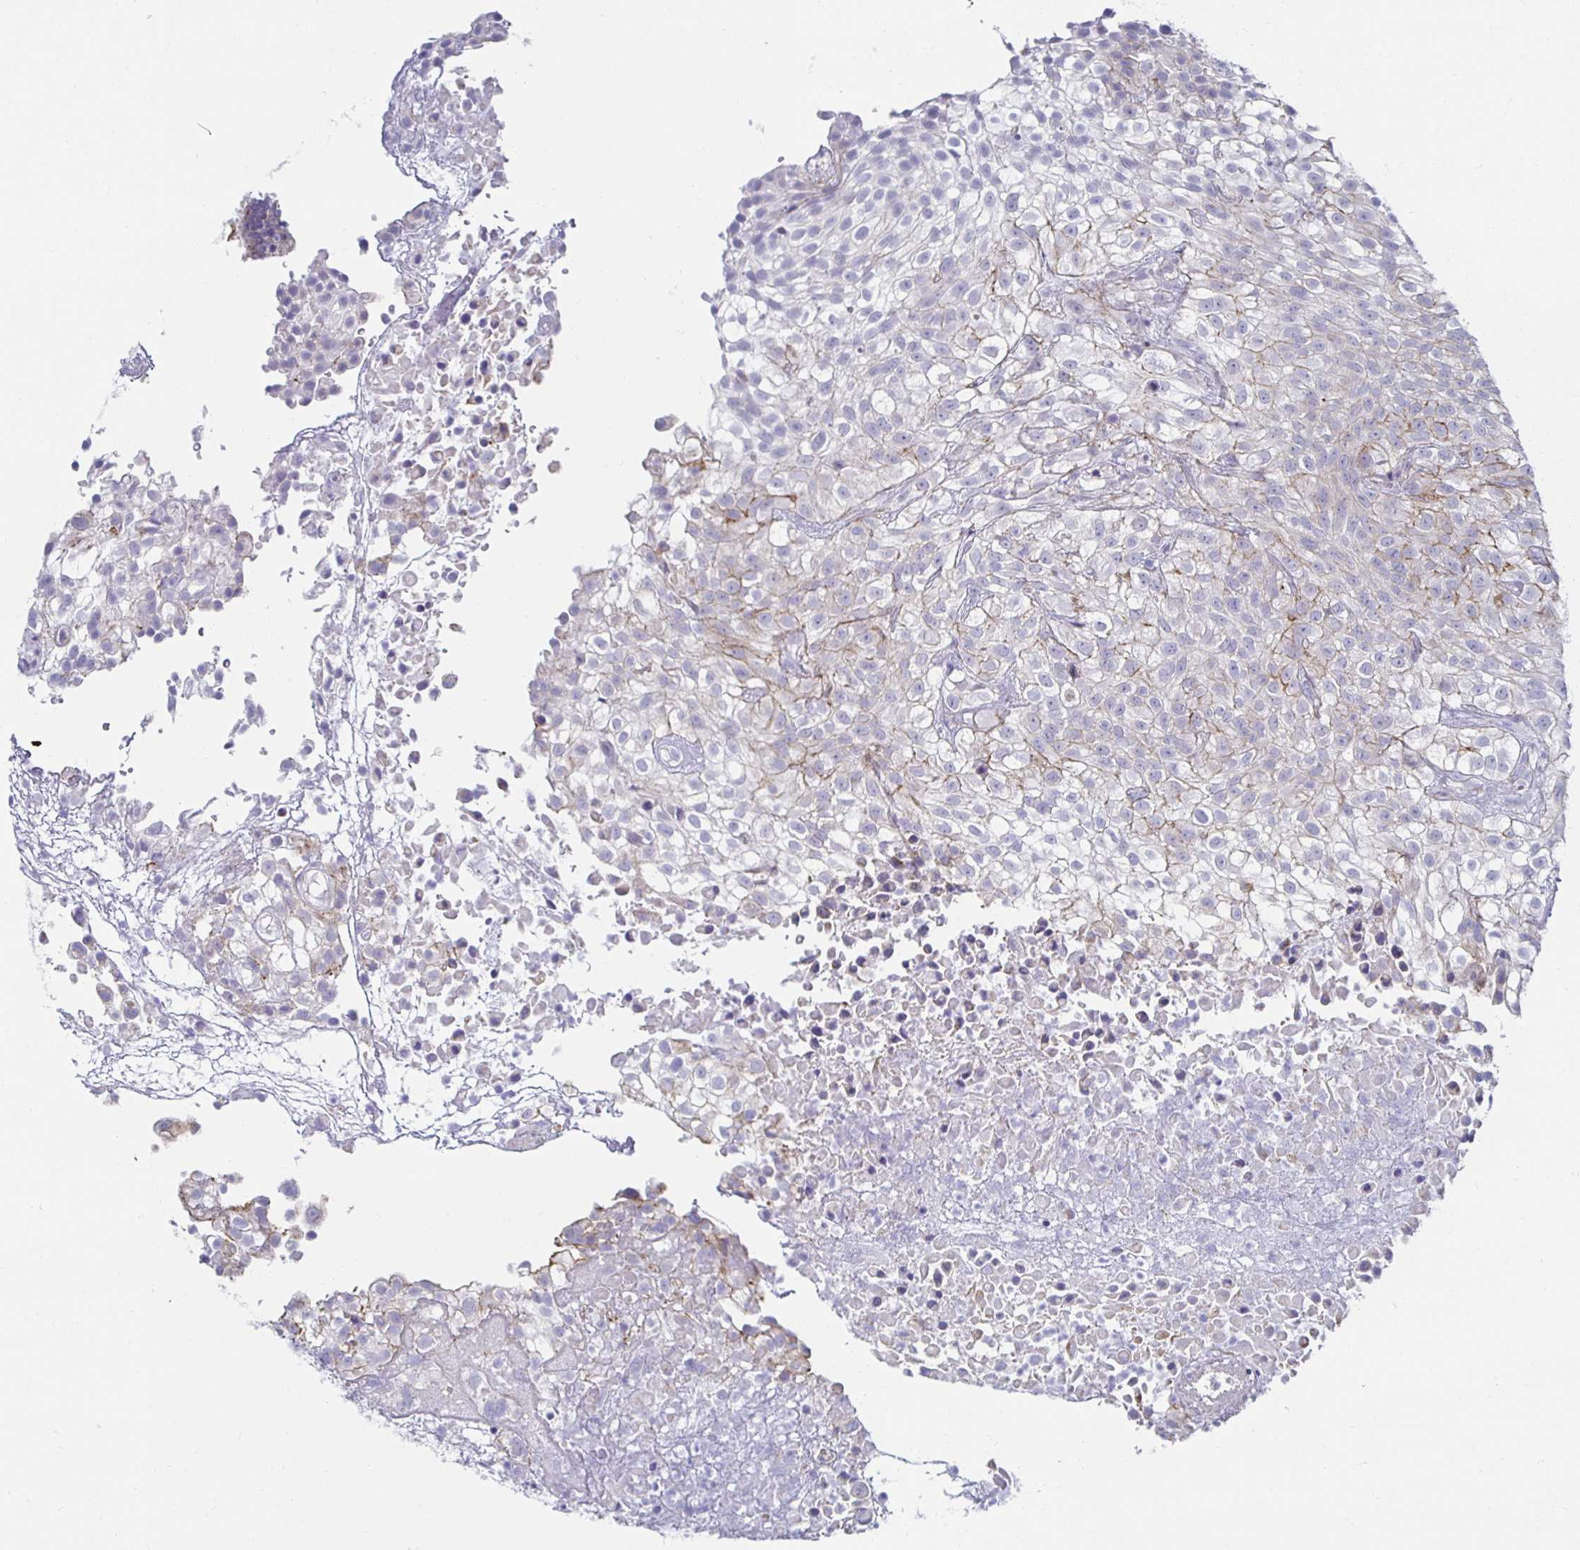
{"staining": {"intensity": "negative", "quantity": "none", "location": "none"}, "tissue": "urothelial cancer", "cell_type": "Tumor cells", "image_type": "cancer", "snomed": [{"axis": "morphology", "description": "Urothelial carcinoma, High grade"}, {"axis": "topography", "description": "Urinary bladder"}], "caption": "The immunohistochemistry (IHC) image has no significant expression in tumor cells of urothelial cancer tissue.", "gene": "NOCT", "patient": {"sex": "male", "age": 56}}